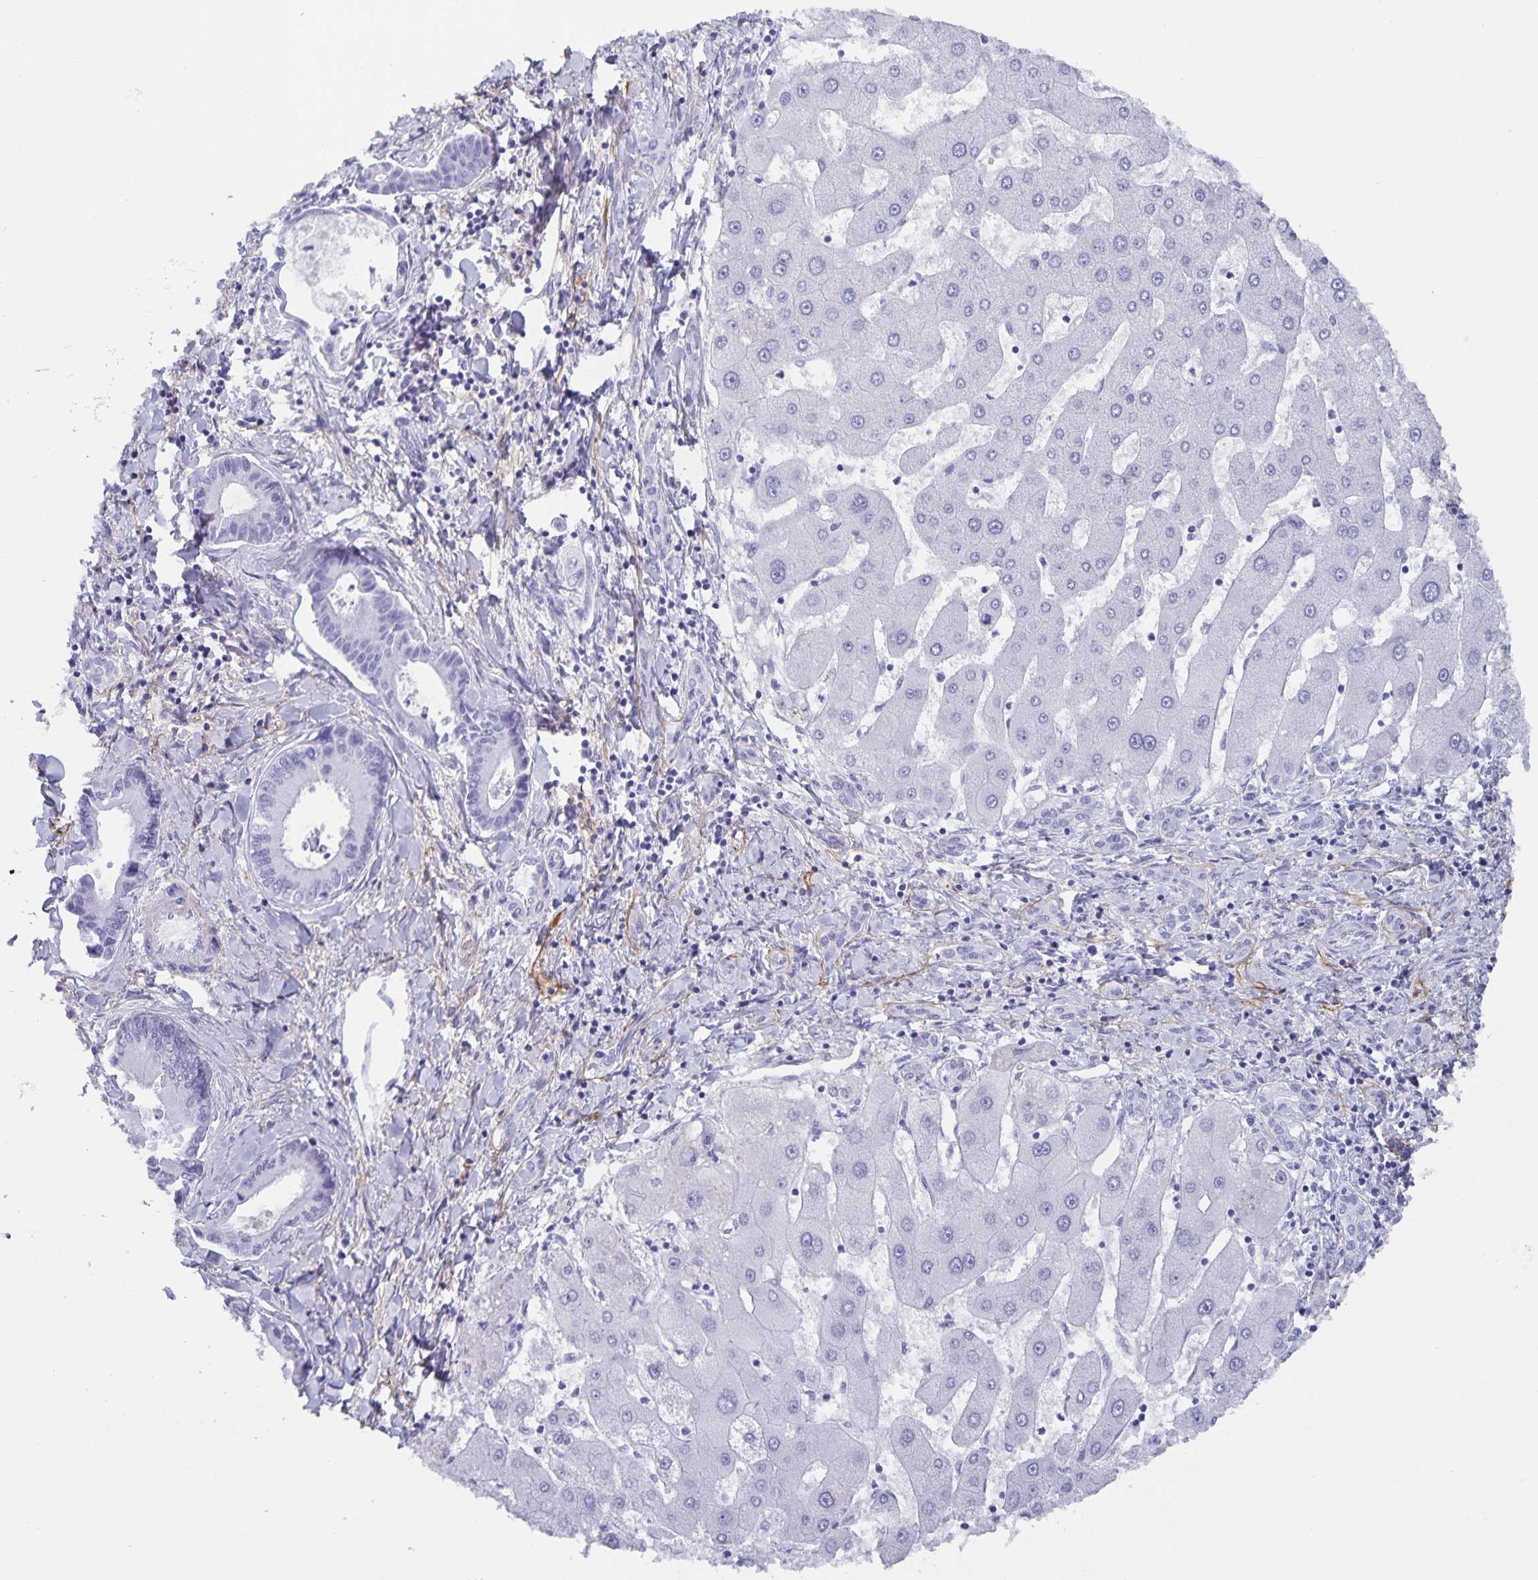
{"staining": {"intensity": "negative", "quantity": "none", "location": "none"}, "tissue": "liver cancer", "cell_type": "Tumor cells", "image_type": "cancer", "snomed": [{"axis": "morphology", "description": "Cholangiocarcinoma"}, {"axis": "topography", "description": "Liver"}], "caption": "The photomicrograph demonstrates no significant expression in tumor cells of cholangiocarcinoma (liver).", "gene": "AQP4", "patient": {"sex": "male", "age": 66}}